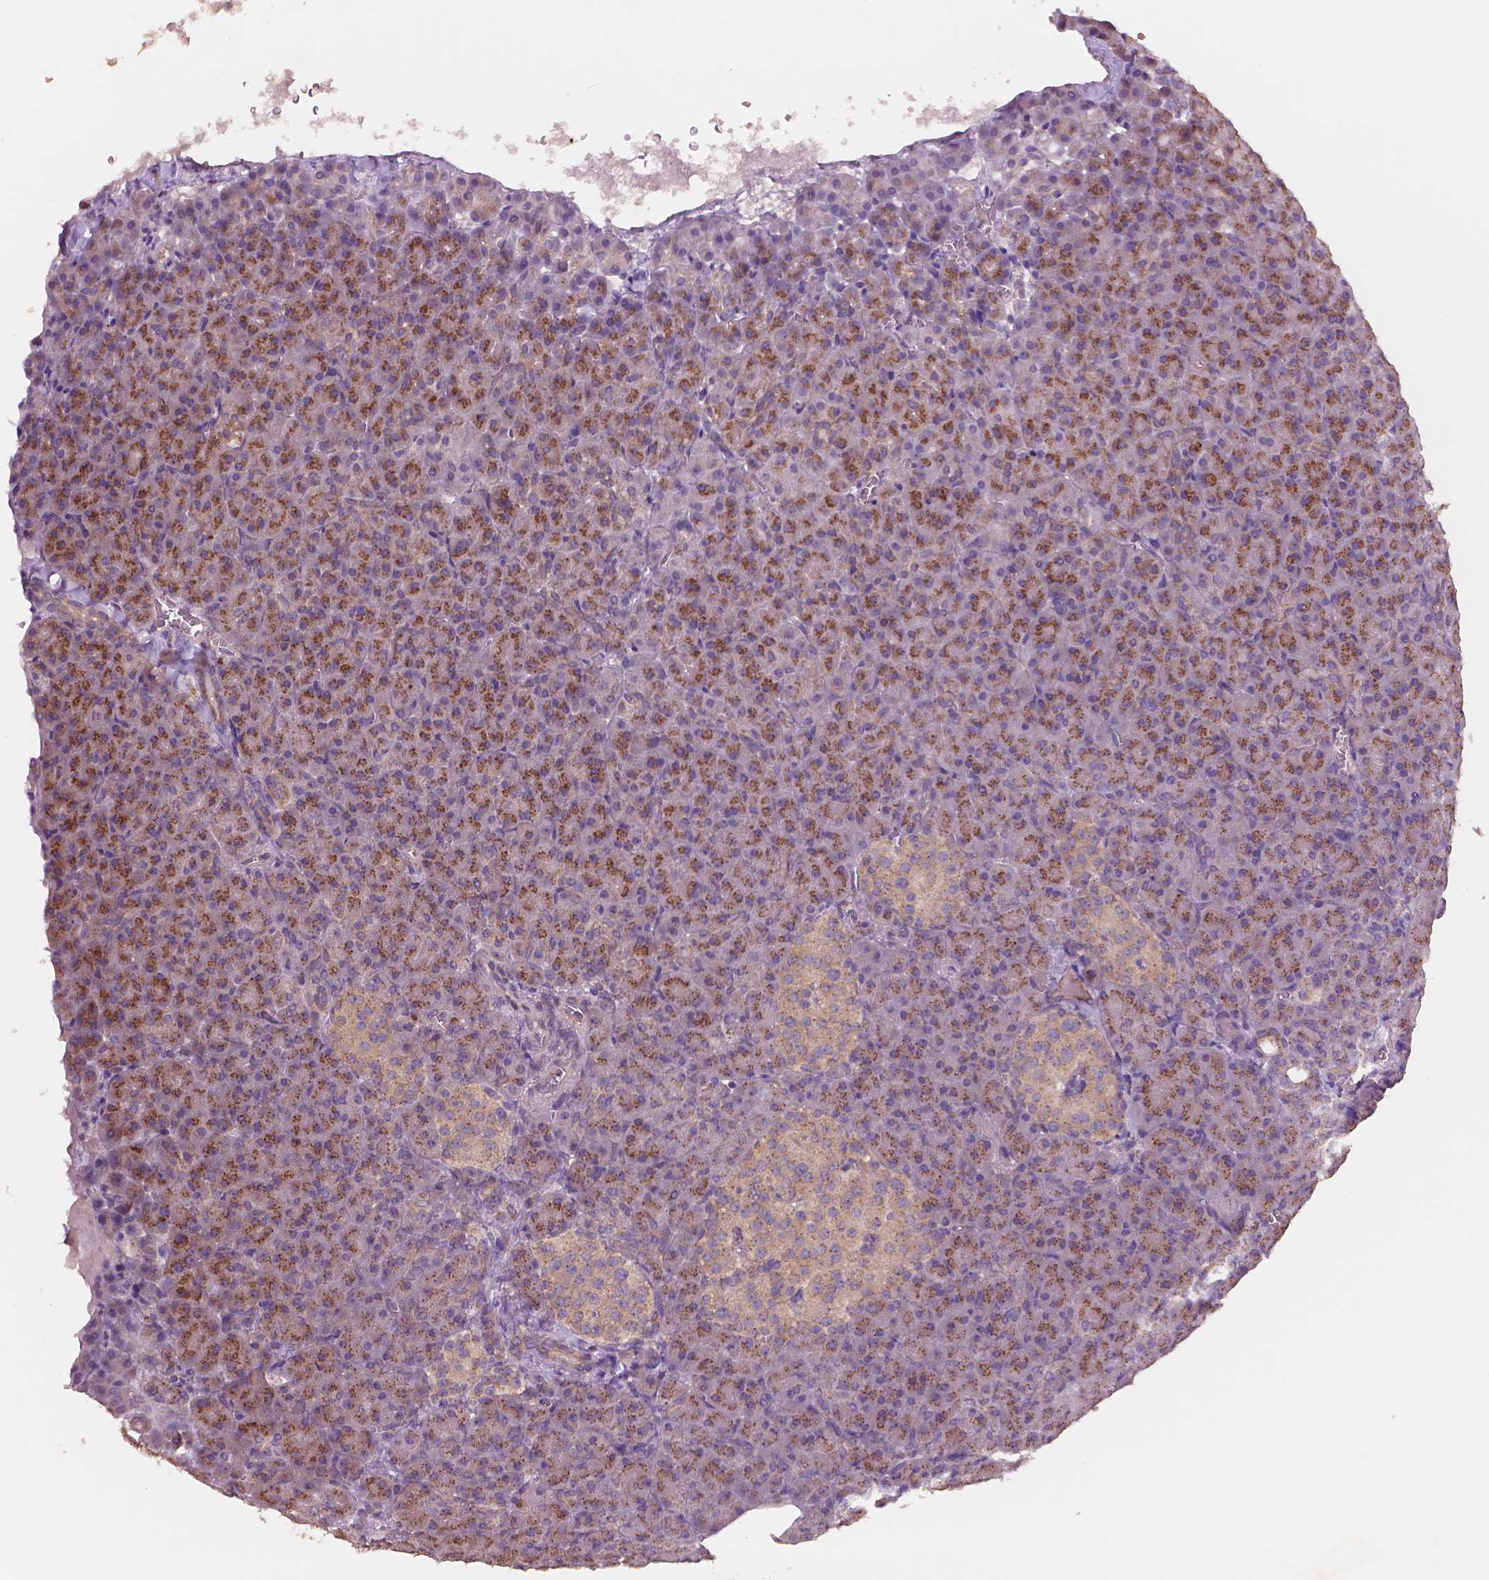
{"staining": {"intensity": "strong", "quantity": ">75%", "location": "cytoplasmic/membranous"}, "tissue": "pancreas", "cell_type": "Exocrine glandular cells", "image_type": "normal", "snomed": [{"axis": "morphology", "description": "Normal tissue, NOS"}, {"axis": "topography", "description": "Pancreas"}], "caption": "Immunohistochemistry staining of normal pancreas, which reveals high levels of strong cytoplasmic/membranous expression in approximately >75% of exocrine glandular cells indicating strong cytoplasmic/membranous protein expression. The staining was performed using DAB (3,3'-diaminobenzidine) (brown) for protein detection and nuclei were counterstained in hematoxylin (blue).", "gene": "CHPT1", "patient": {"sex": "female", "age": 74}}